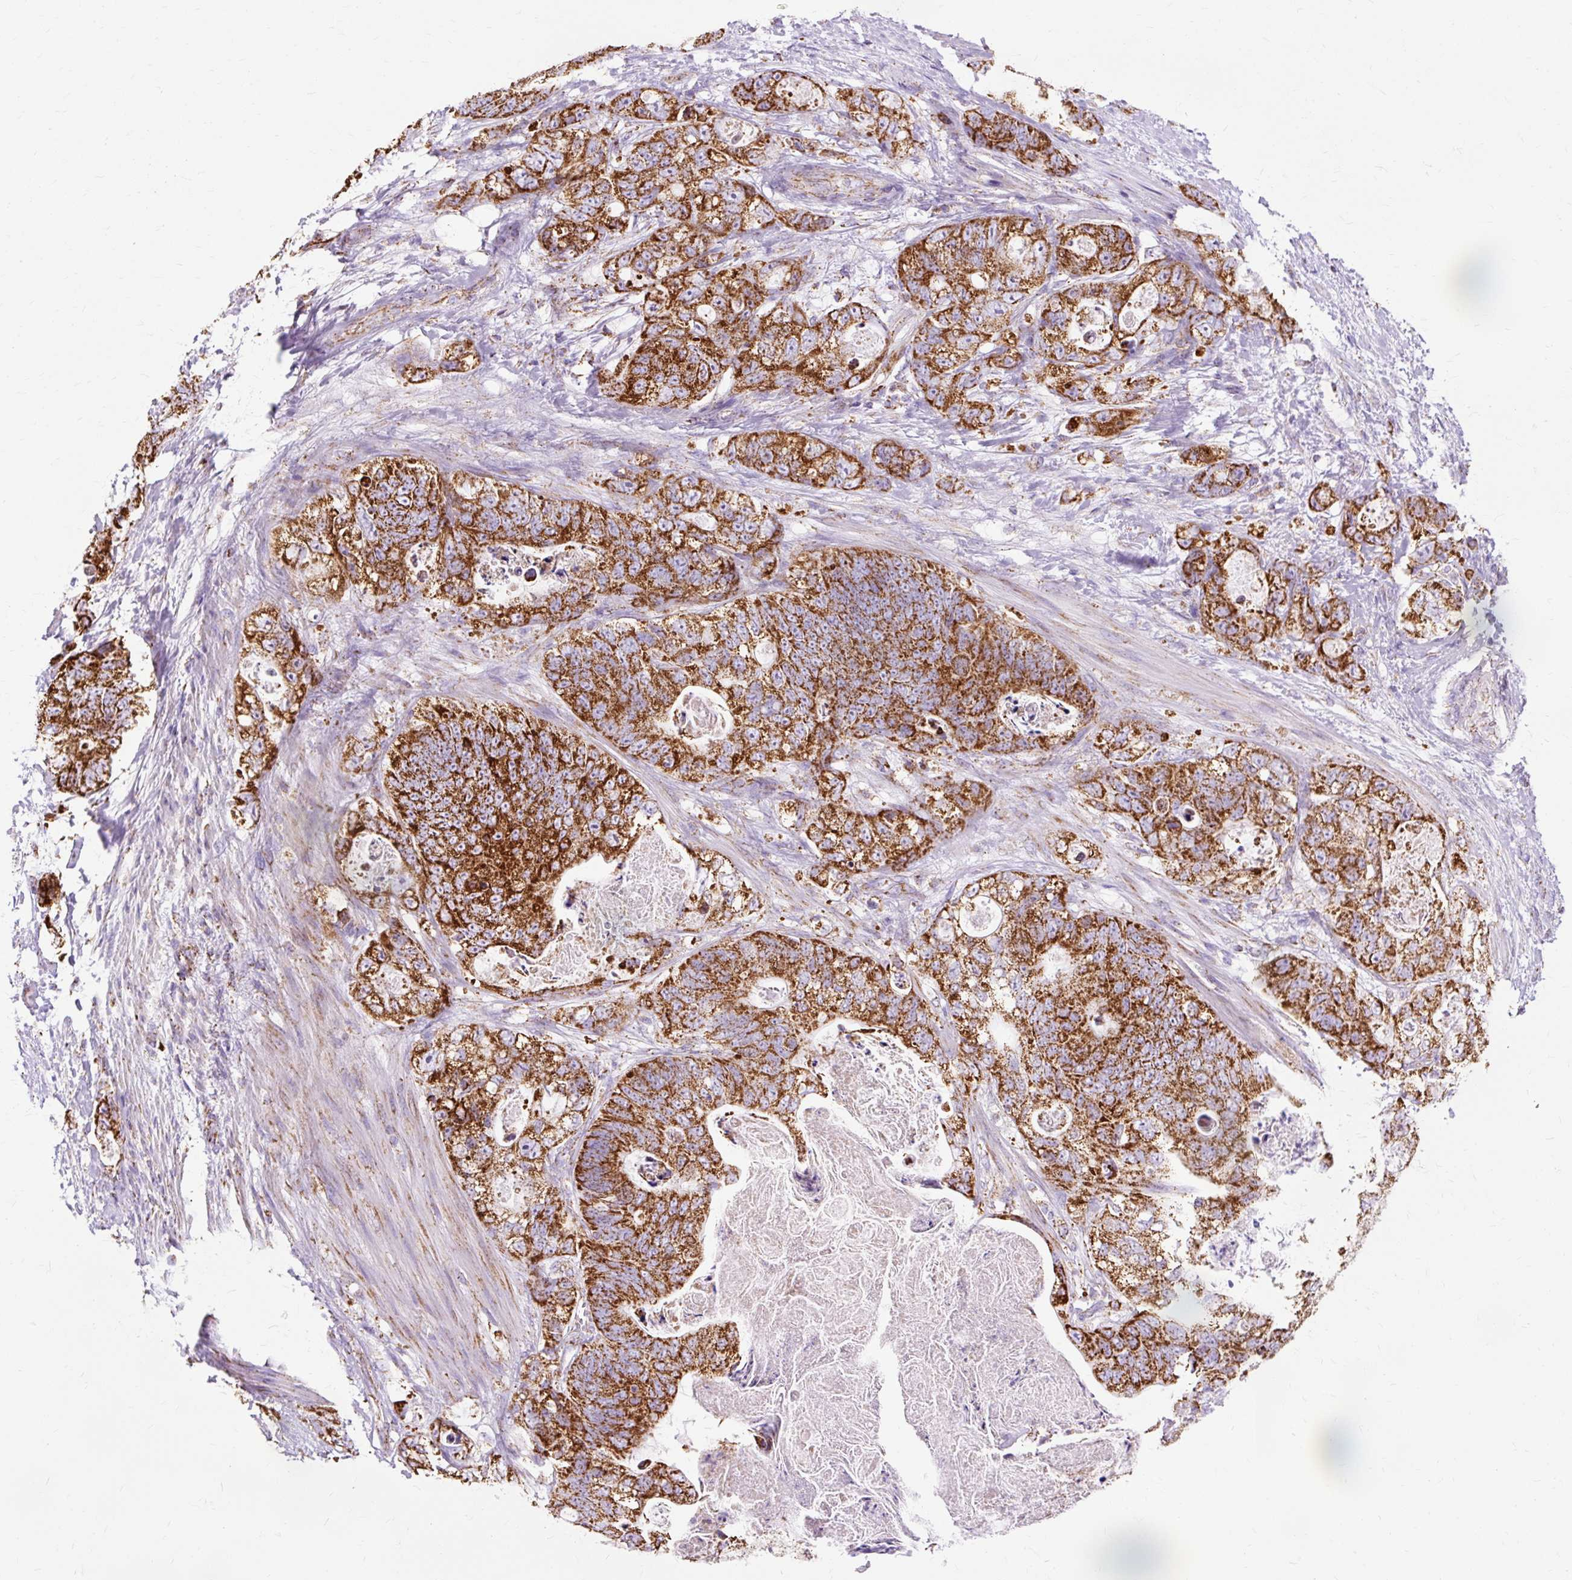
{"staining": {"intensity": "strong", "quantity": ">75%", "location": "cytoplasmic/membranous"}, "tissue": "stomach cancer", "cell_type": "Tumor cells", "image_type": "cancer", "snomed": [{"axis": "morphology", "description": "Normal tissue, NOS"}, {"axis": "morphology", "description": "Adenocarcinoma, NOS"}, {"axis": "topography", "description": "Stomach"}], "caption": "This micrograph shows immunohistochemistry staining of stomach cancer (adenocarcinoma), with high strong cytoplasmic/membranous positivity in approximately >75% of tumor cells.", "gene": "DLAT", "patient": {"sex": "female", "age": 89}}